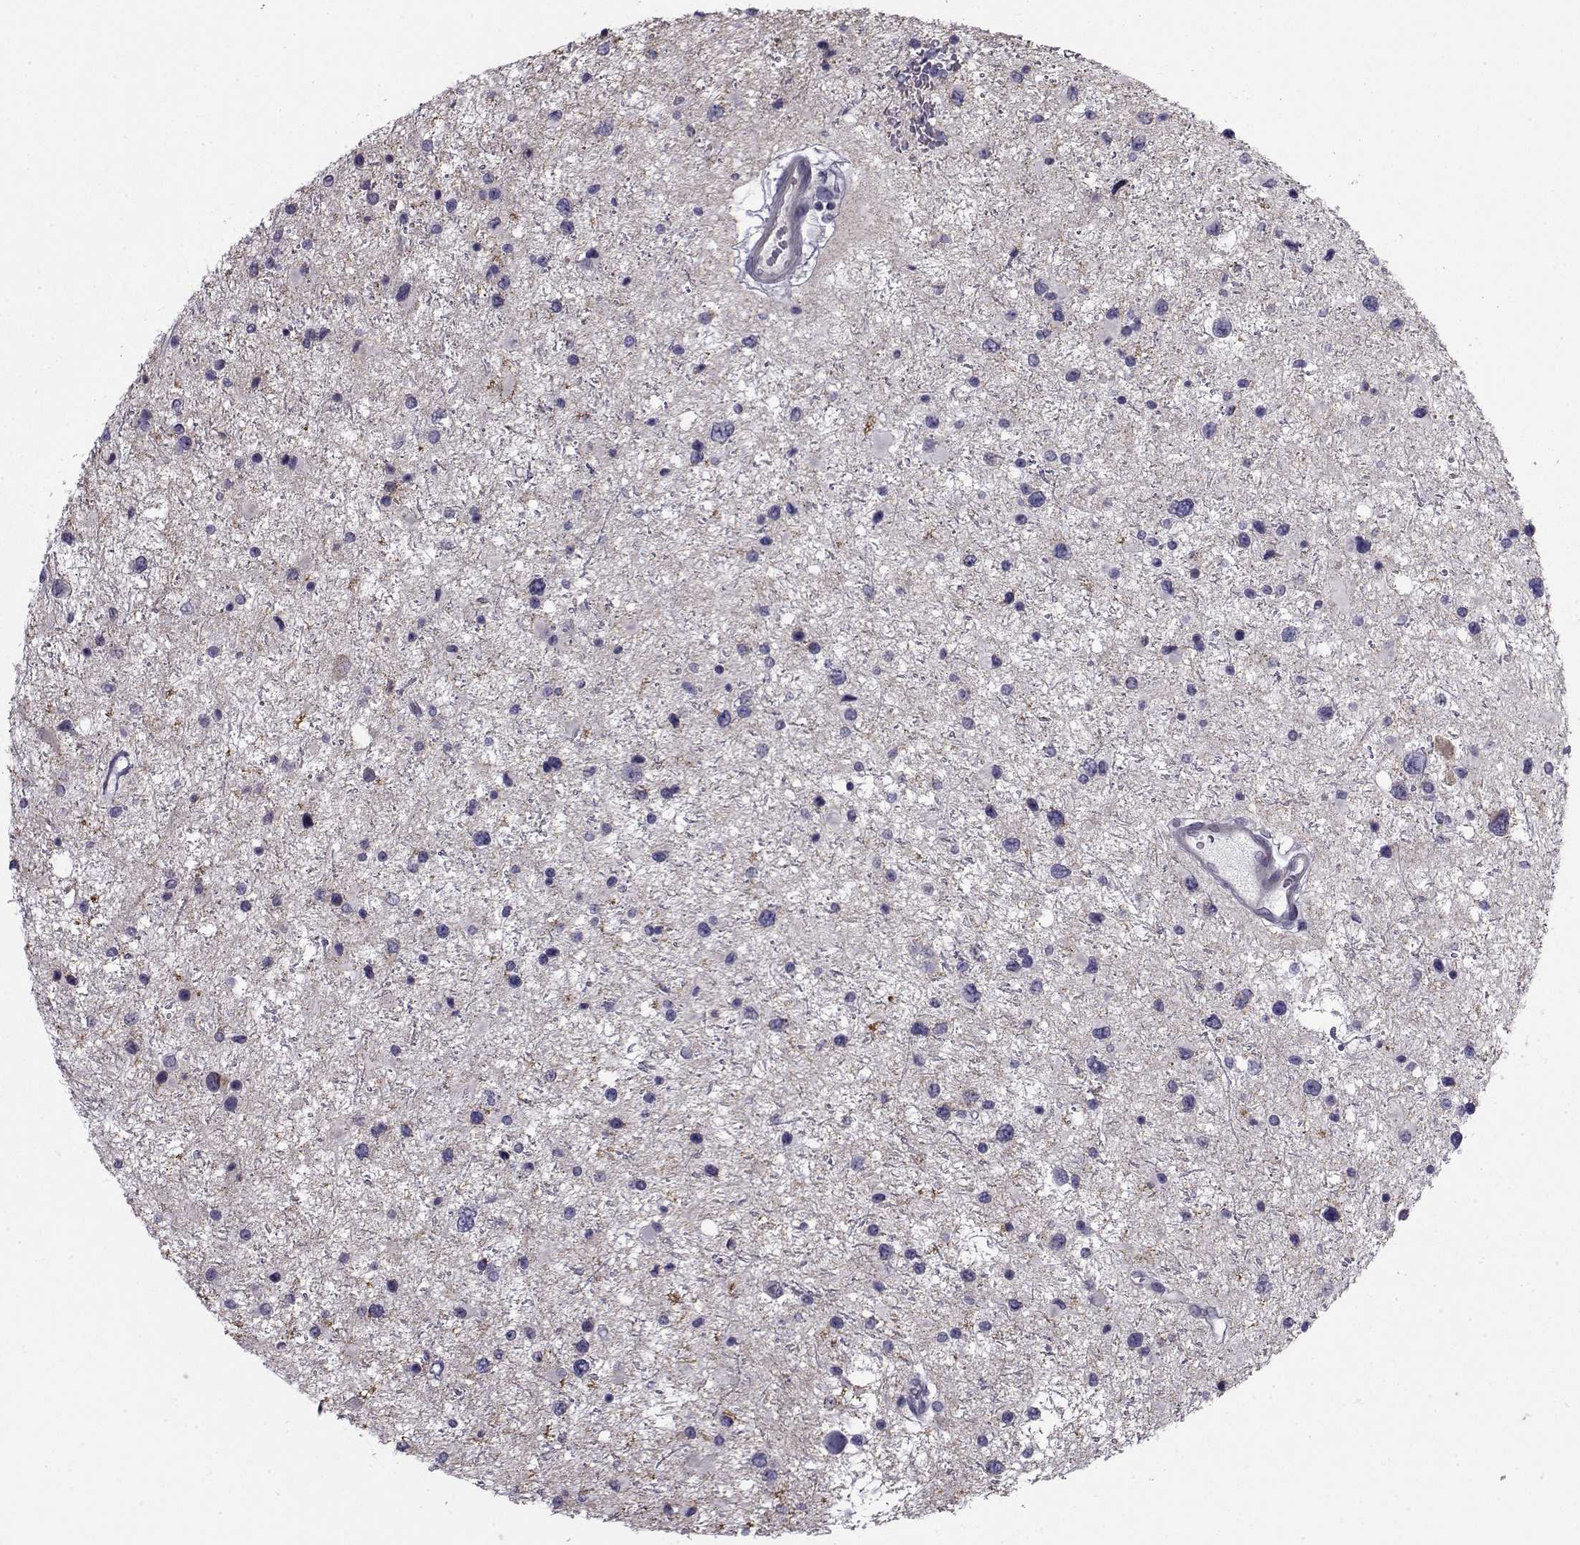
{"staining": {"intensity": "negative", "quantity": "none", "location": "none"}, "tissue": "glioma", "cell_type": "Tumor cells", "image_type": "cancer", "snomed": [{"axis": "morphology", "description": "Glioma, malignant, Low grade"}, {"axis": "topography", "description": "Brain"}], "caption": "Histopathology image shows no significant protein expression in tumor cells of malignant glioma (low-grade).", "gene": "LRRC27", "patient": {"sex": "female", "age": 32}}